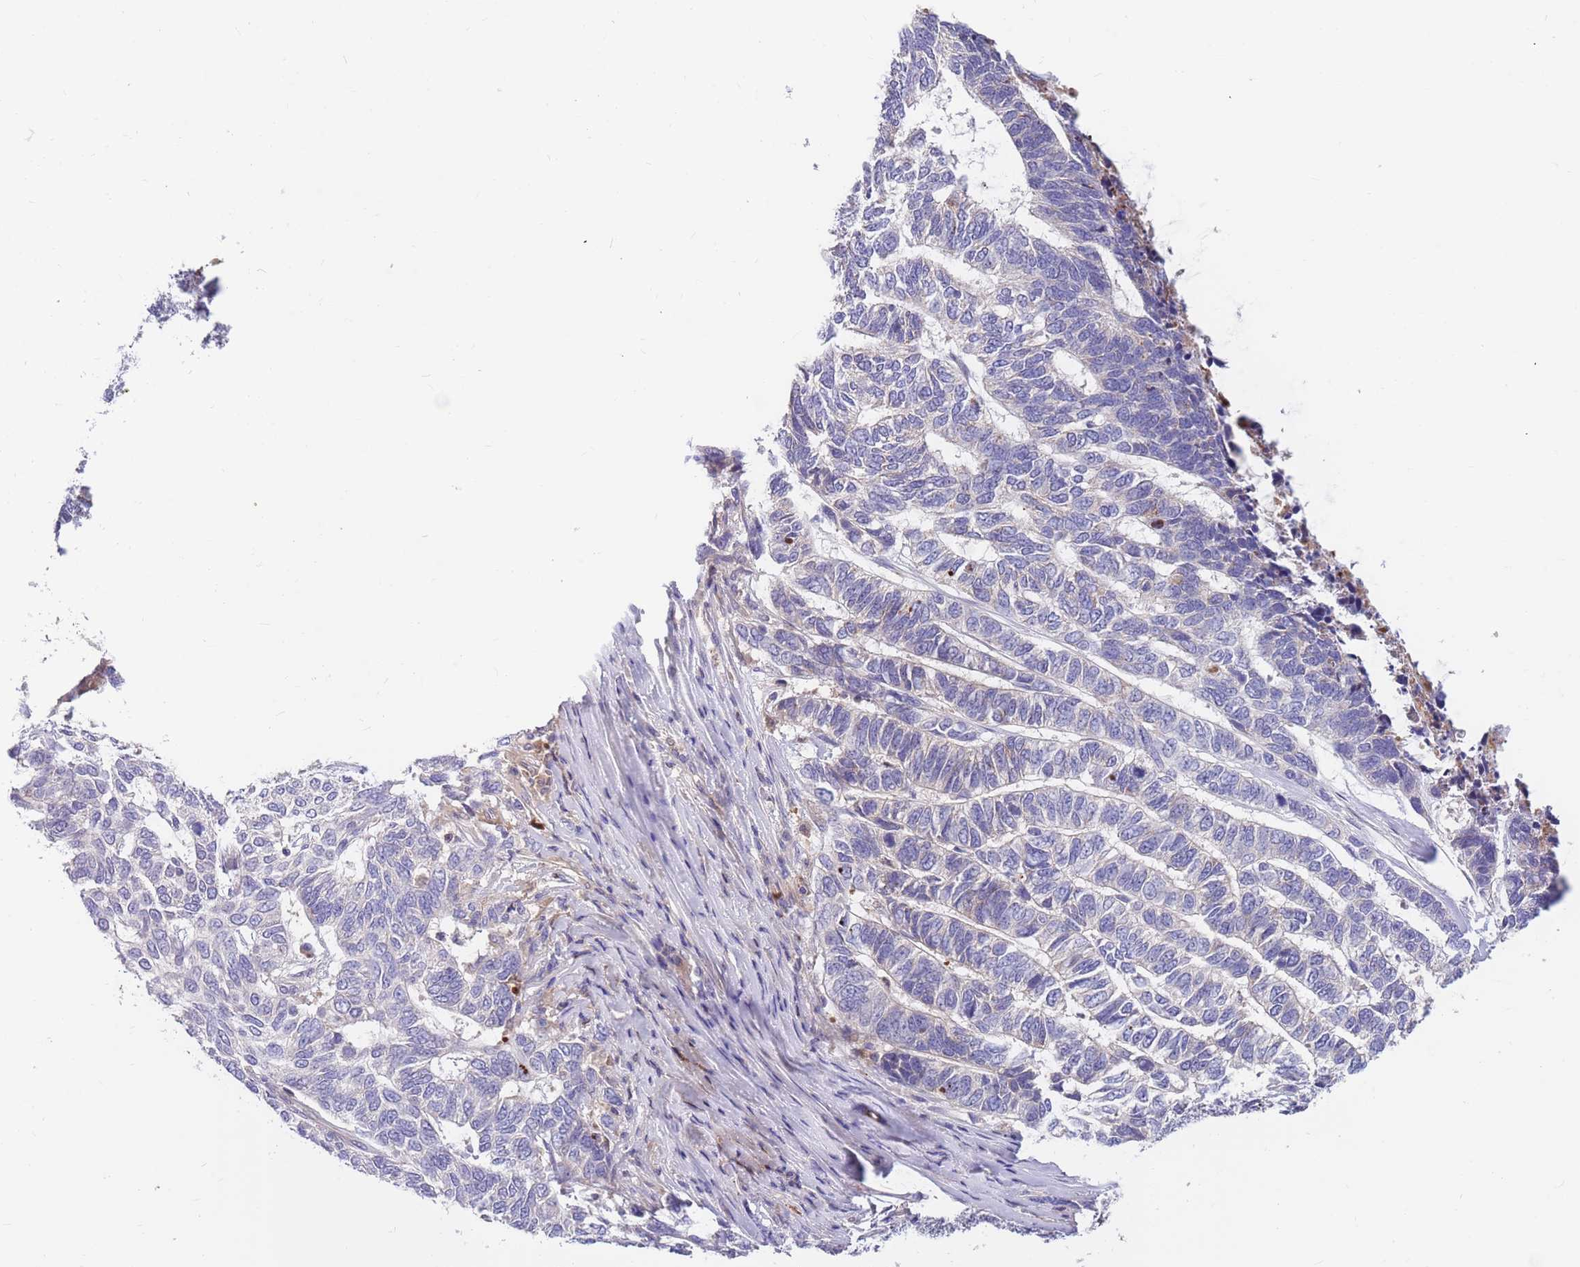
{"staining": {"intensity": "negative", "quantity": "none", "location": "none"}, "tissue": "skin cancer", "cell_type": "Tumor cells", "image_type": "cancer", "snomed": [{"axis": "morphology", "description": "Basal cell carcinoma"}, {"axis": "topography", "description": "Skin"}], "caption": "Immunohistochemistry (IHC) image of human skin cancer (basal cell carcinoma) stained for a protein (brown), which shows no staining in tumor cells.", "gene": "BORCS5", "patient": {"sex": "female", "age": 65}}